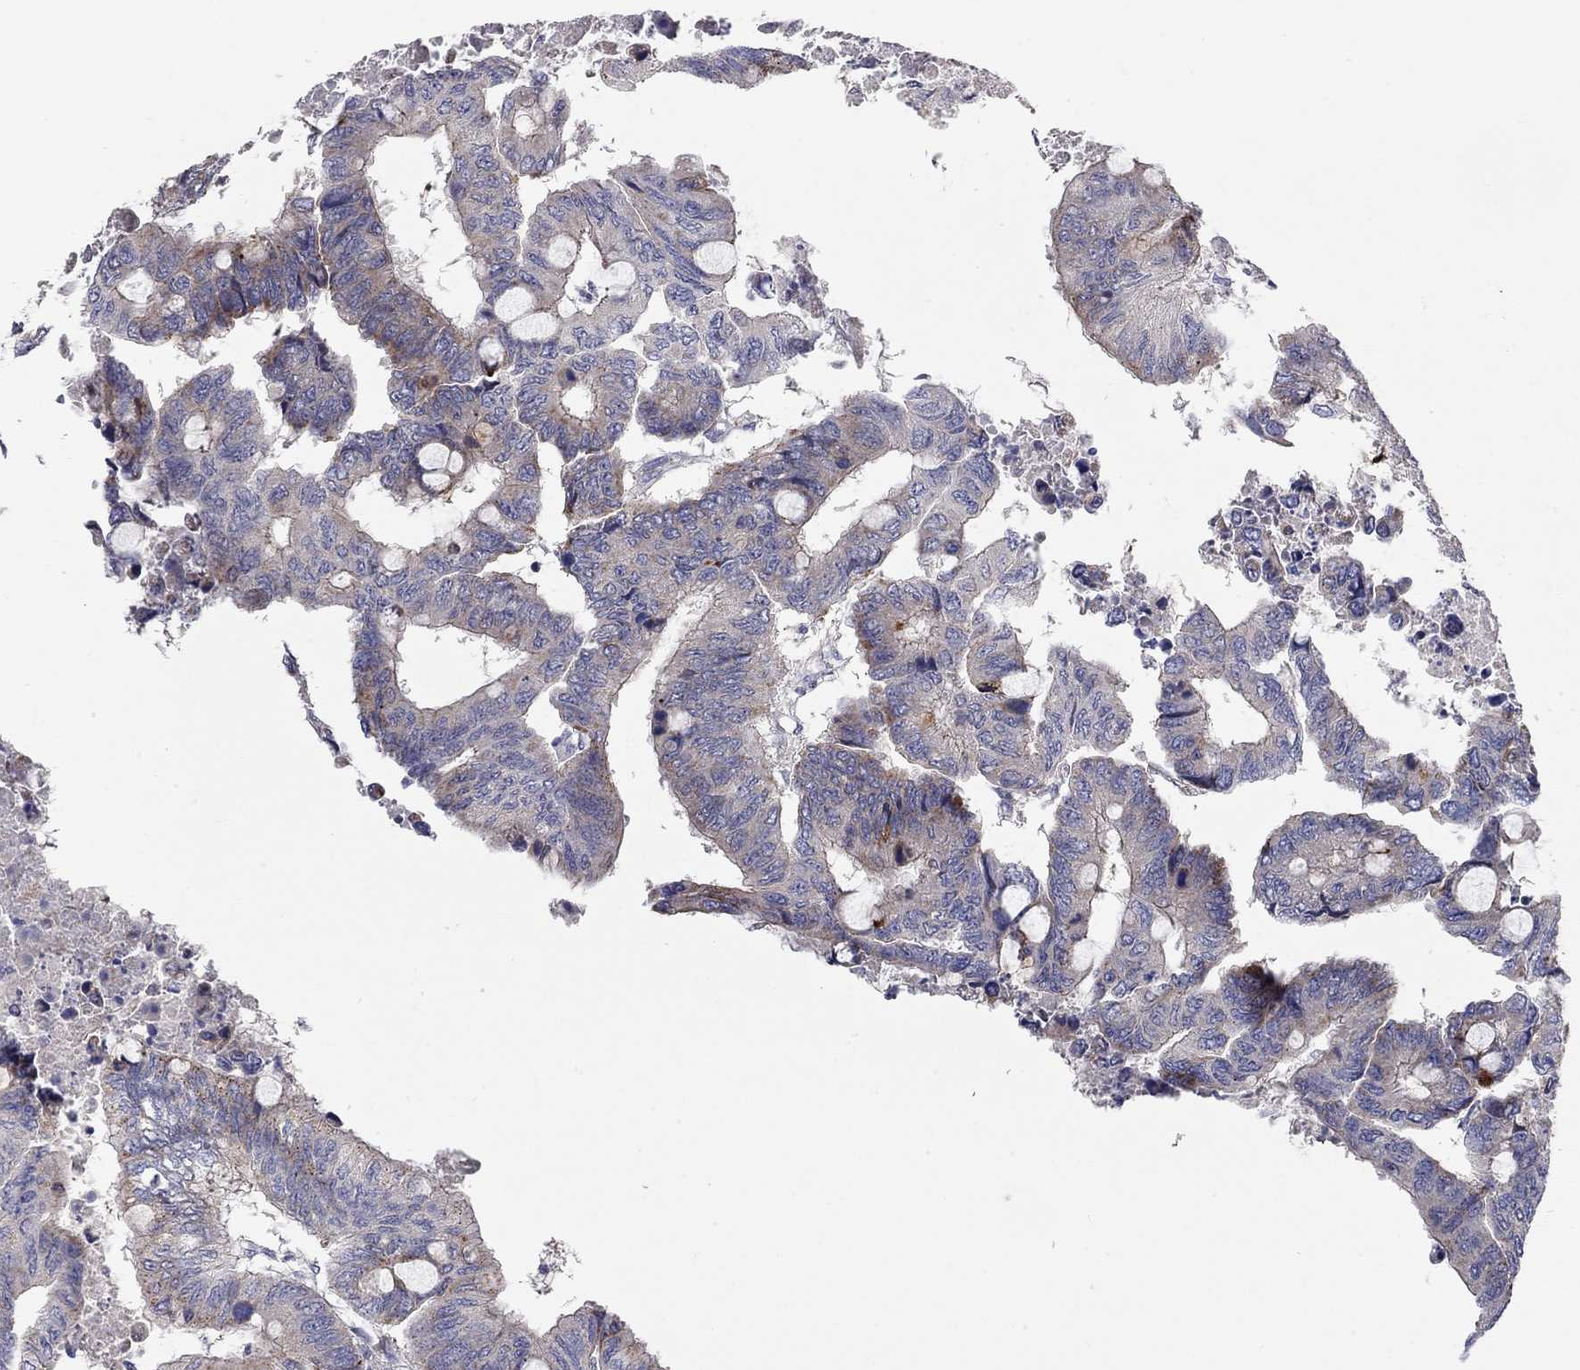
{"staining": {"intensity": "moderate", "quantity": "<25%", "location": "cytoplasmic/membranous"}, "tissue": "colorectal cancer", "cell_type": "Tumor cells", "image_type": "cancer", "snomed": [{"axis": "morphology", "description": "Normal tissue, NOS"}, {"axis": "morphology", "description": "Adenocarcinoma, NOS"}, {"axis": "topography", "description": "Rectum"}, {"axis": "topography", "description": "Peripheral nerve tissue"}], "caption": "Tumor cells demonstrate moderate cytoplasmic/membranous expression in approximately <25% of cells in adenocarcinoma (colorectal). (Stains: DAB in brown, nuclei in blue, Microscopy: brightfield microscopy at high magnification).", "gene": "KANSL1L", "patient": {"sex": "male", "age": 92}}